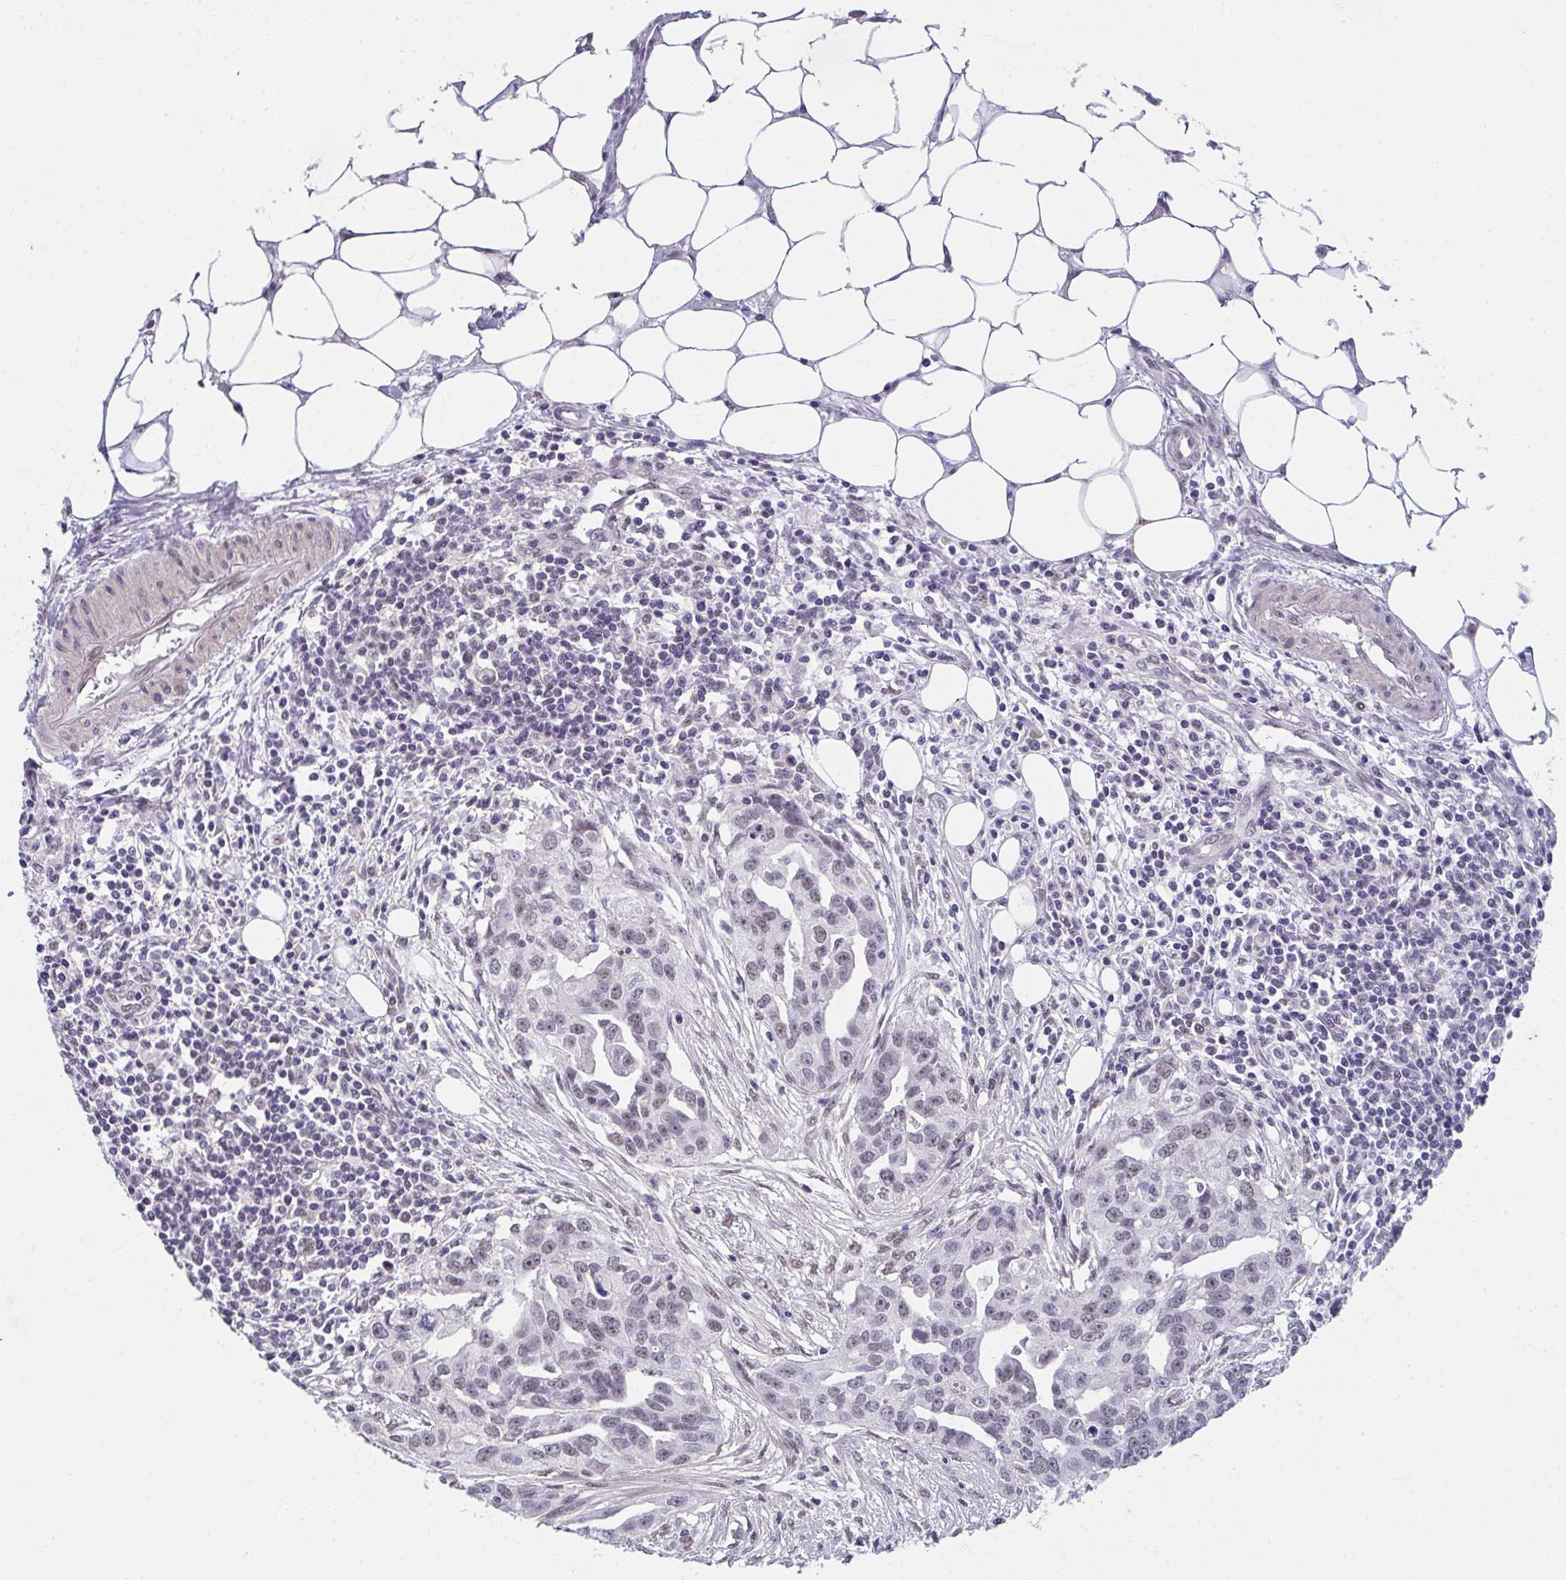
{"staining": {"intensity": "weak", "quantity": "25%-75%", "location": "nuclear"}, "tissue": "ovarian cancer", "cell_type": "Tumor cells", "image_type": "cancer", "snomed": [{"axis": "morphology", "description": "Carcinoma, endometroid"}, {"axis": "morphology", "description": "Cystadenocarcinoma, serous, NOS"}, {"axis": "topography", "description": "Ovary"}], "caption": "Immunohistochemistry micrograph of ovarian cancer (serous cystadenocarcinoma) stained for a protein (brown), which demonstrates low levels of weak nuclear staining in approximately 25%-75% of tumor cells.", "gene": "RBBP6", "patient": {"sex": "female", "age": 45}}